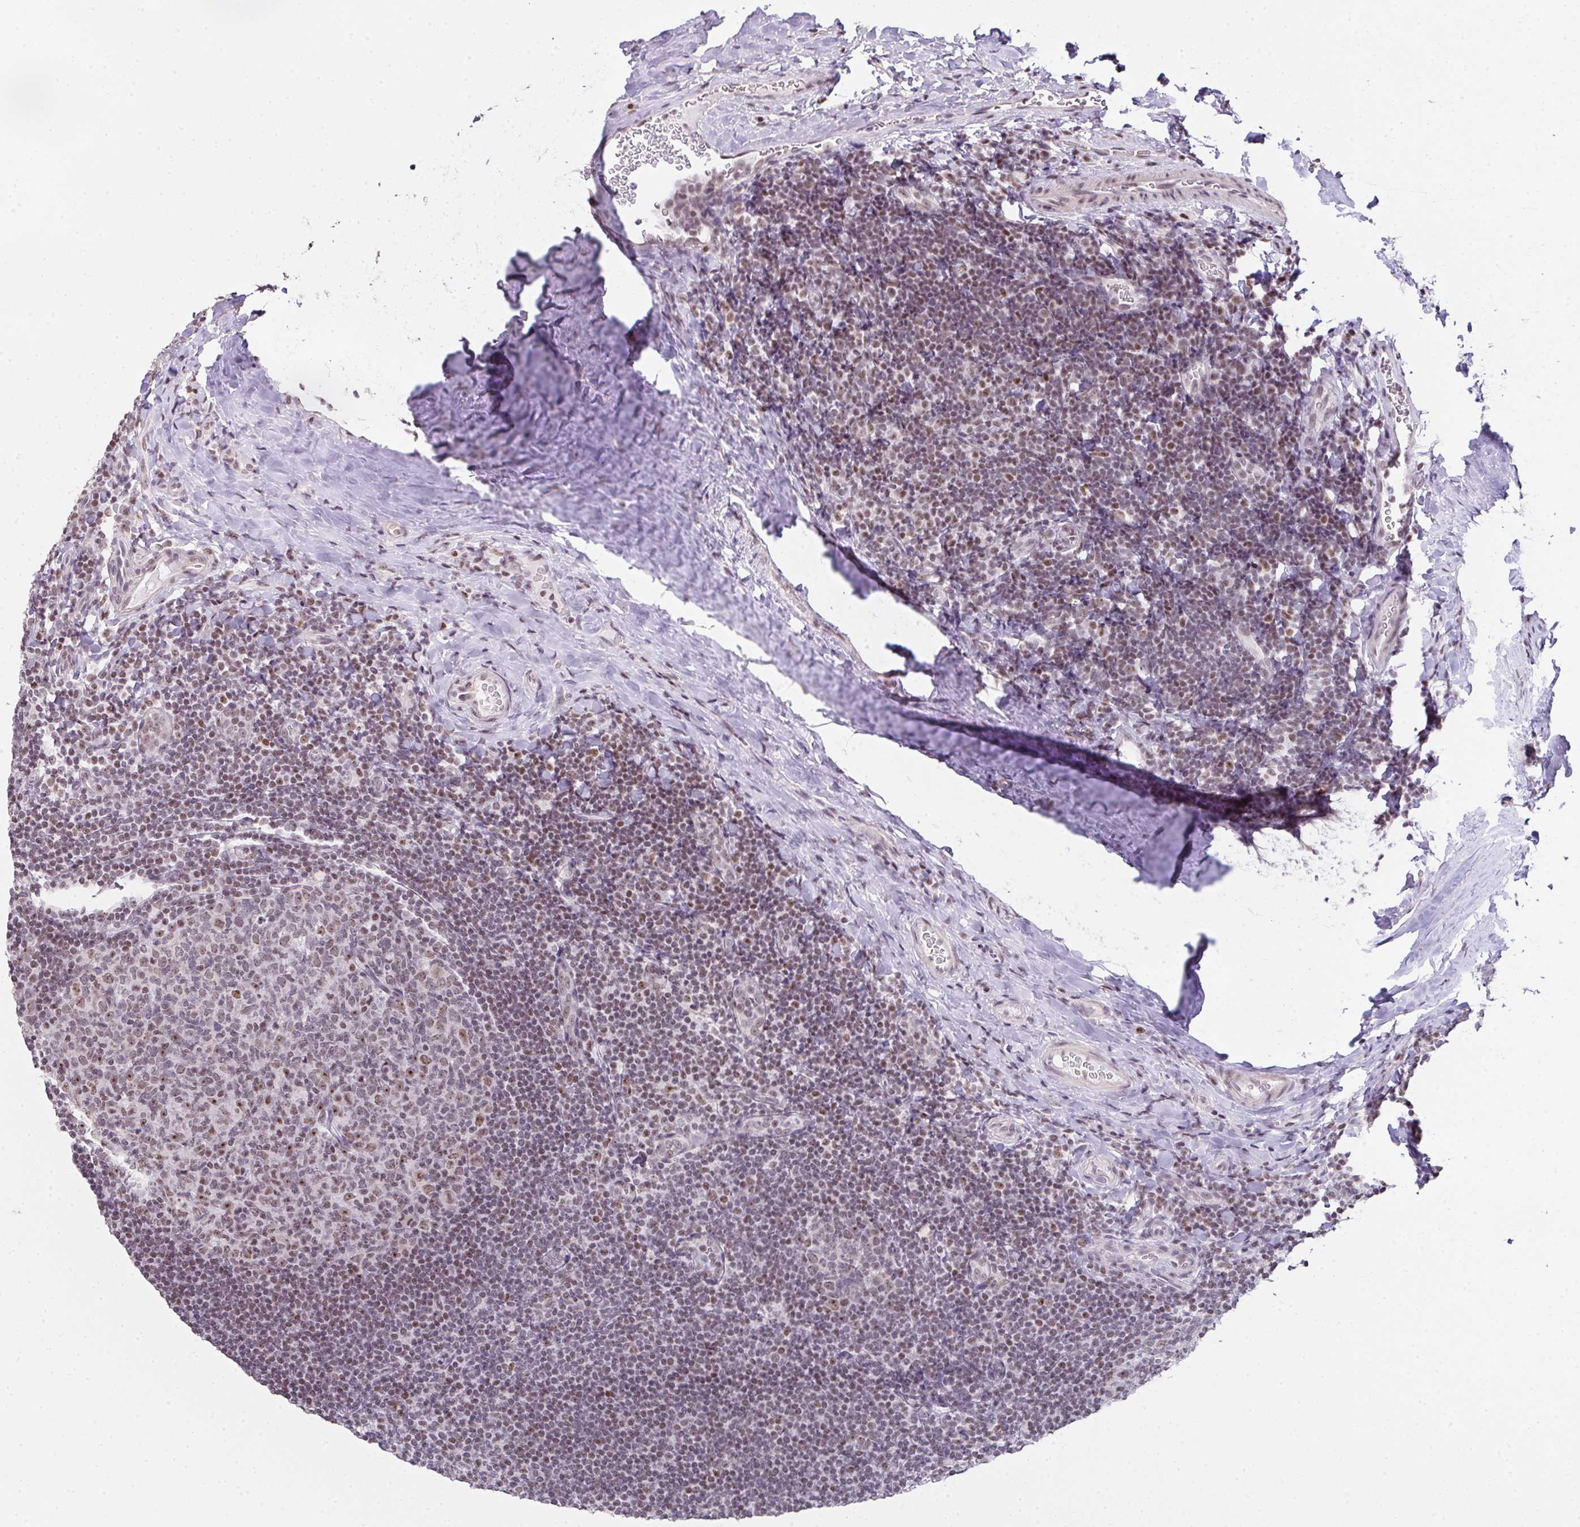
{"staining": {"intensity": "moderate", "quantity": ">75%", "location": "nuclear"}, "tissue": "tonsil", "cell_type": "Germinal center cells", "image_type": "normal", "snomed": [{"axis": "morphology", "description": "Normal tissue, NOS"}, {"axis": "topography", "description": "Tonsil"}], "caption": "Protein staining shows moderate nuclear expression in approximately >75% of germinal center cells in unremarkable tonsil. Using DAB (brown) and hematoxylin (blue) stains, captured at high magnification using brightfield microscopy.", "gene": "ZNF800", "patient": {"sex": "male", "age": 17}}